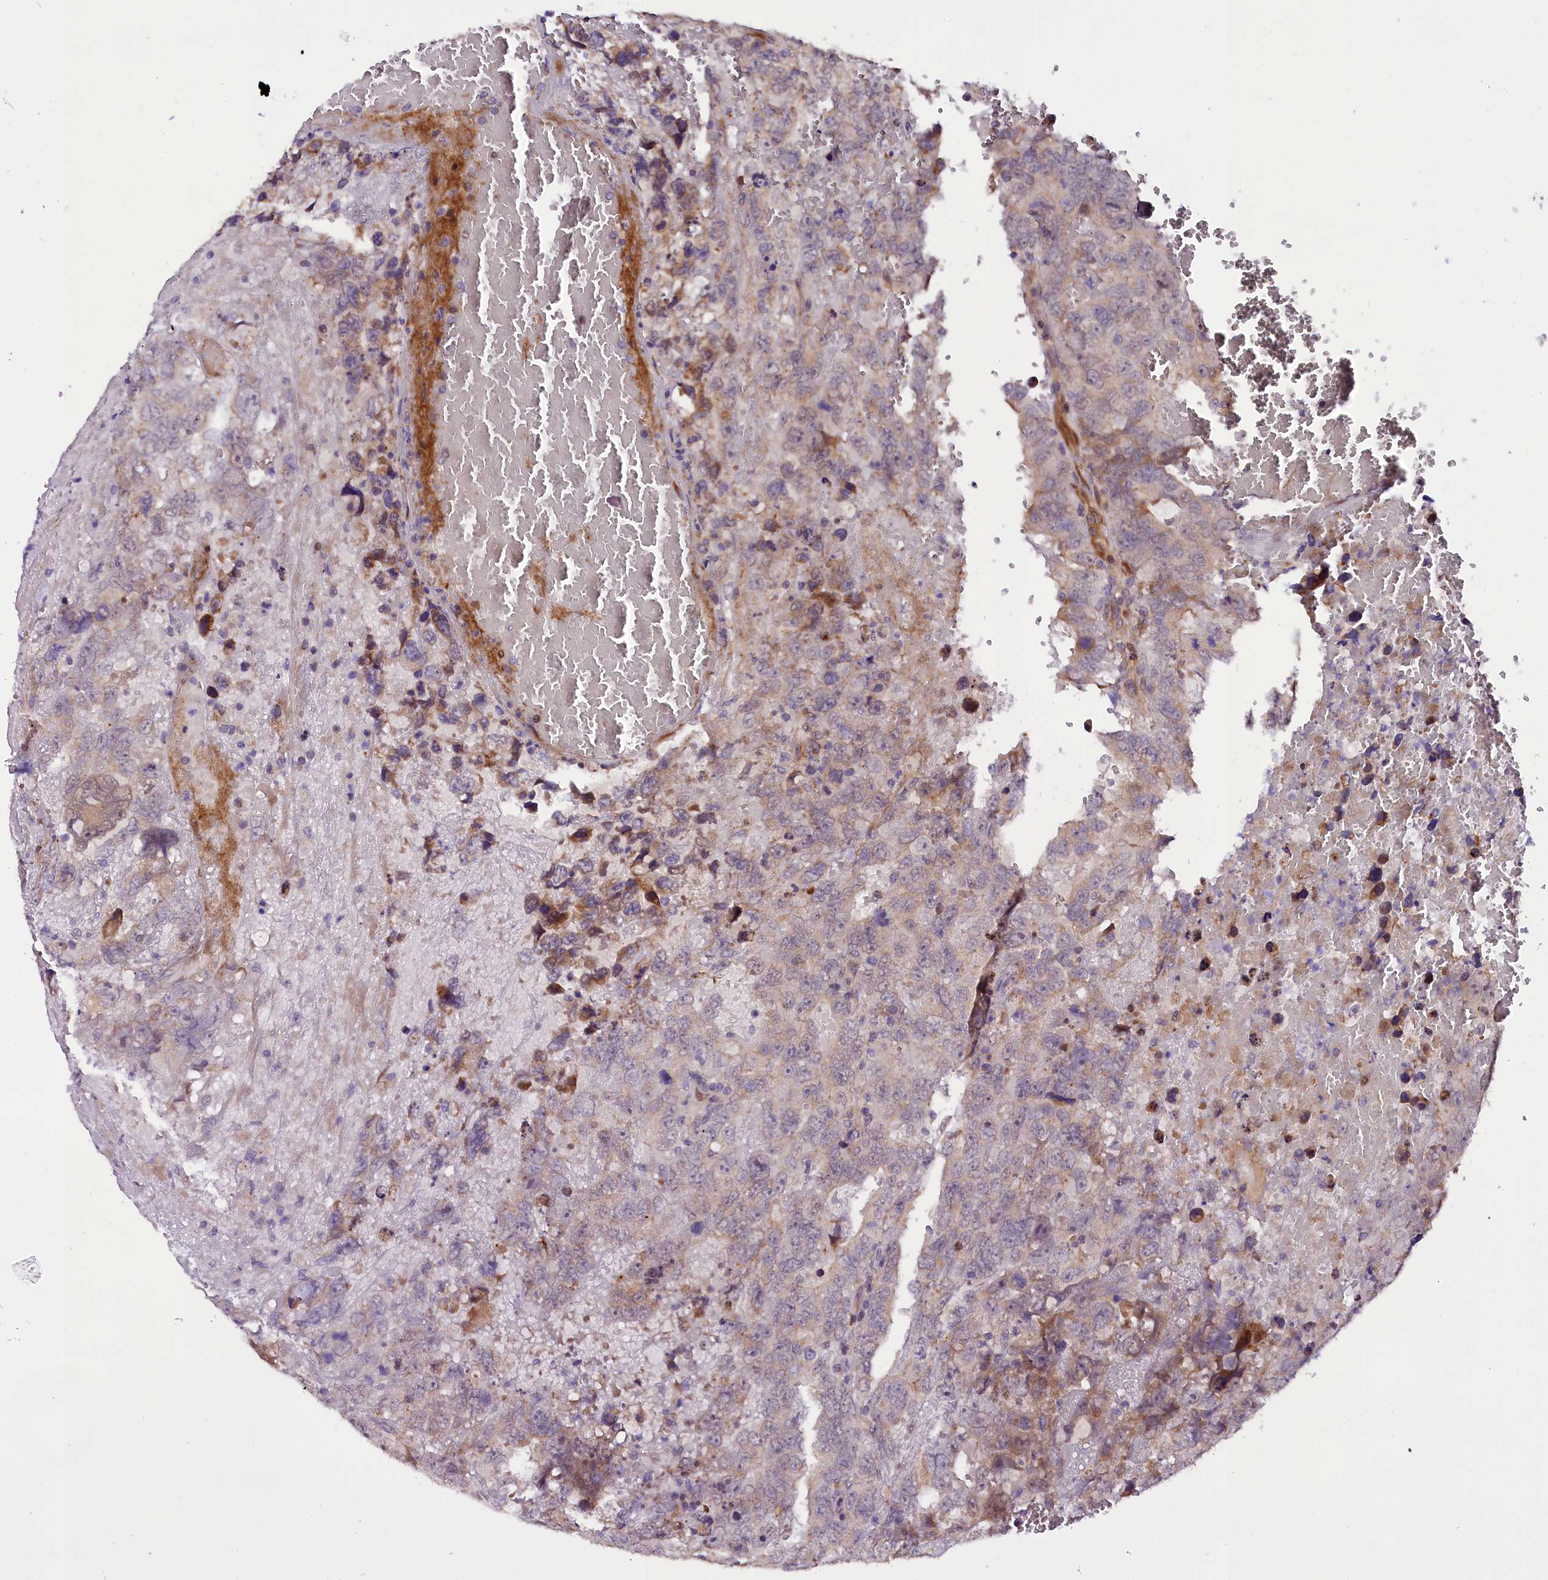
{"staining": {"intensity": "weak", "quantity": "<25%", "location": "cytoplasmic/membranous"}, "tissue": "testis cancer", "cell_type": "Tumor cells", "image_type": "cancer", "snomed": [{"axis": "morphology", "description": "Carcinoma, Embryonal, NOS"}, {"axis": "topography", "description": "Testis"}], "caption": "Immunohistochemical staining of testis cancer reveals no significant positivity in tumor cells.", "gene": "RPUSD2", "patient": {"sex": "male", "age": 45}}